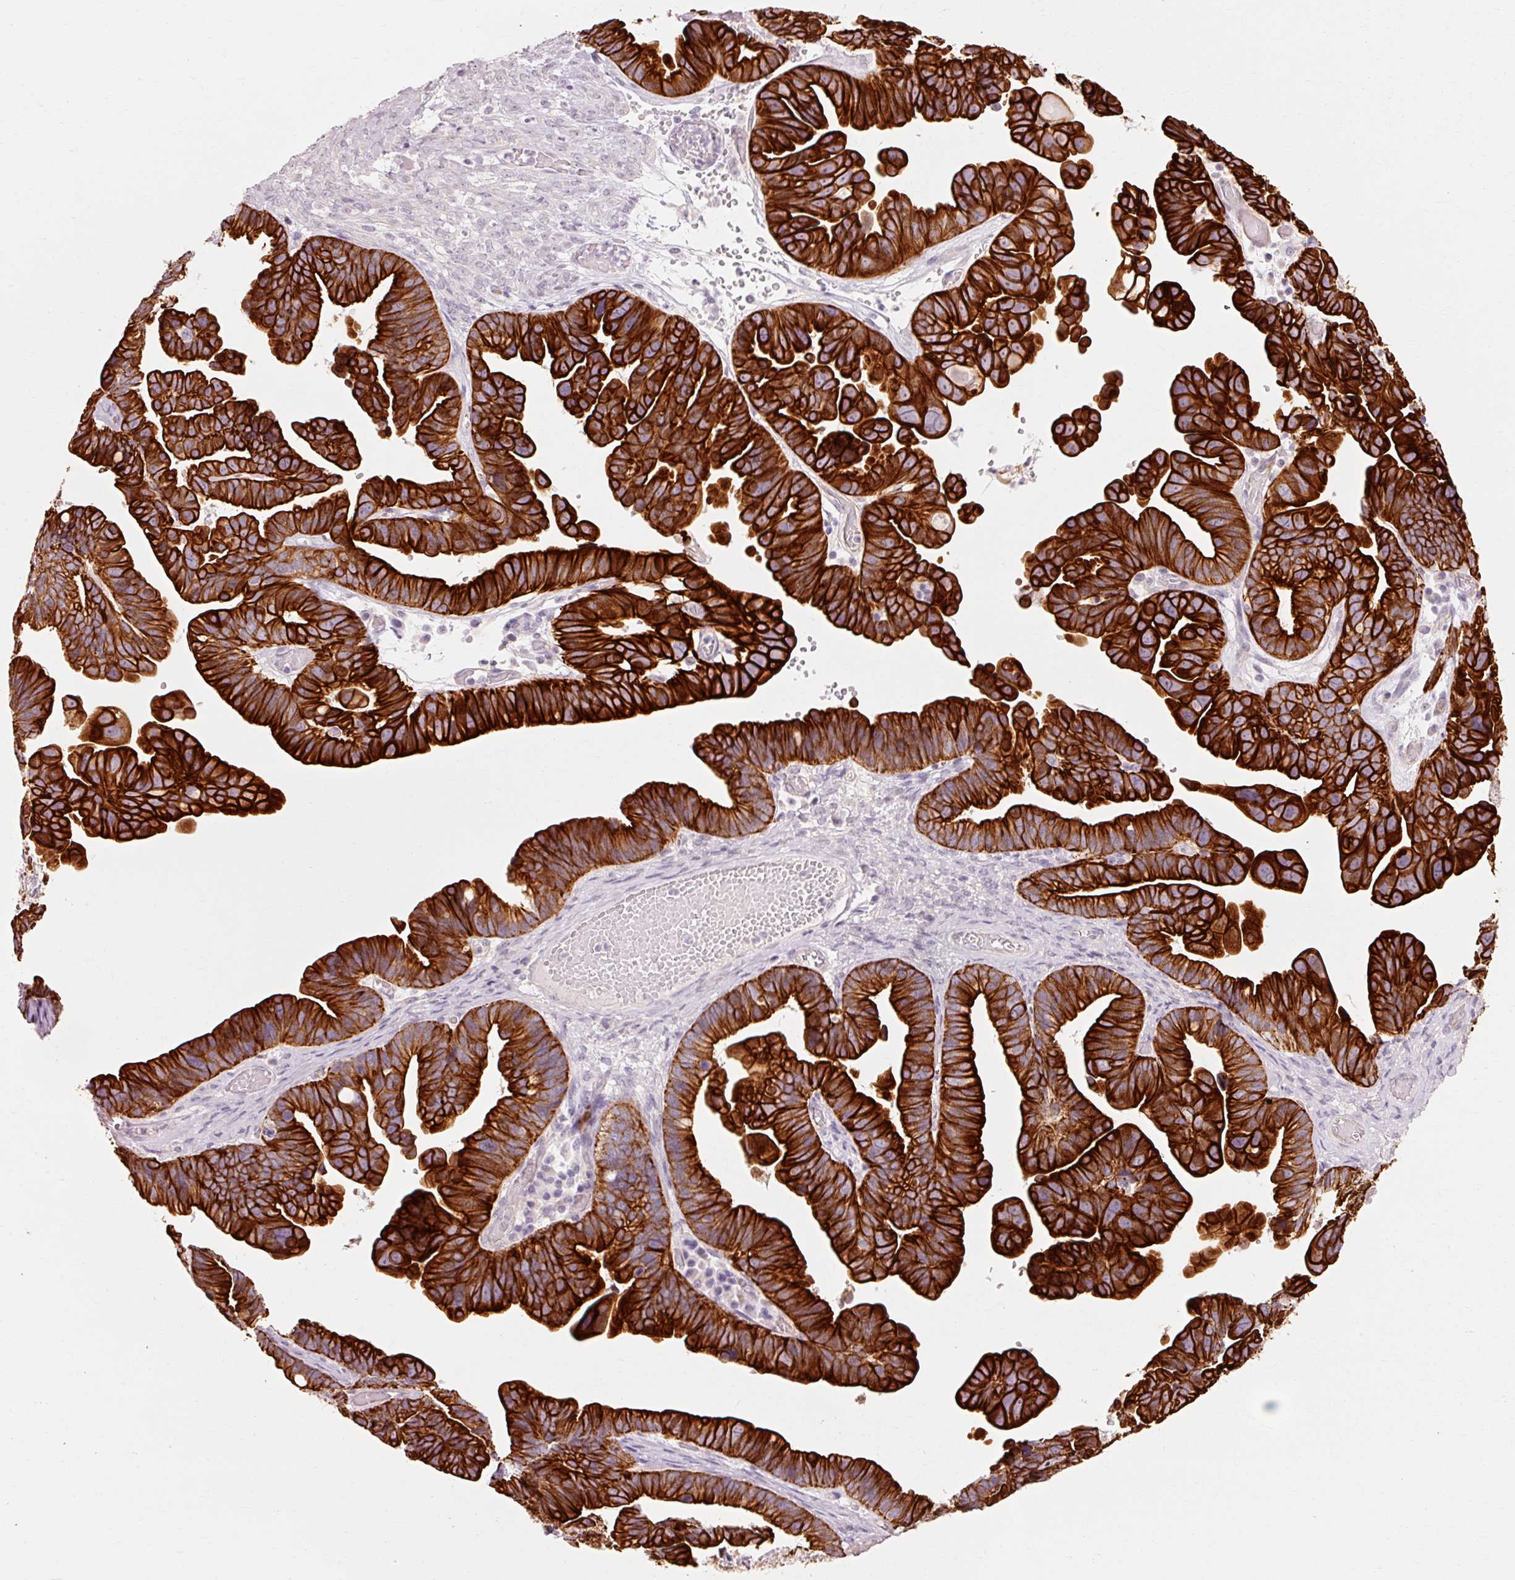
{"staining": {"intensity": "strong", "quantity": ">75%", "location": "cytoplasmic/membranous"}, "tissue": "ovarian cancer", "cell_type": "Tumor cells", "image_type": "cancer", "snomed": [{"axis": "morphology", "description": "Cystadenocarcinoma, serous, NOS"}, {"axis": "topography", "description": "Ovary"}], "caption": "Protein staining of ovarian cancer (serous cystadenocarcinoma) tissue reveals strong cytoplasmic/membranous positivity in about >75% of tumor cells.", "gene": "TRIM73", "patient": {"sex": "female", "age": 56}}